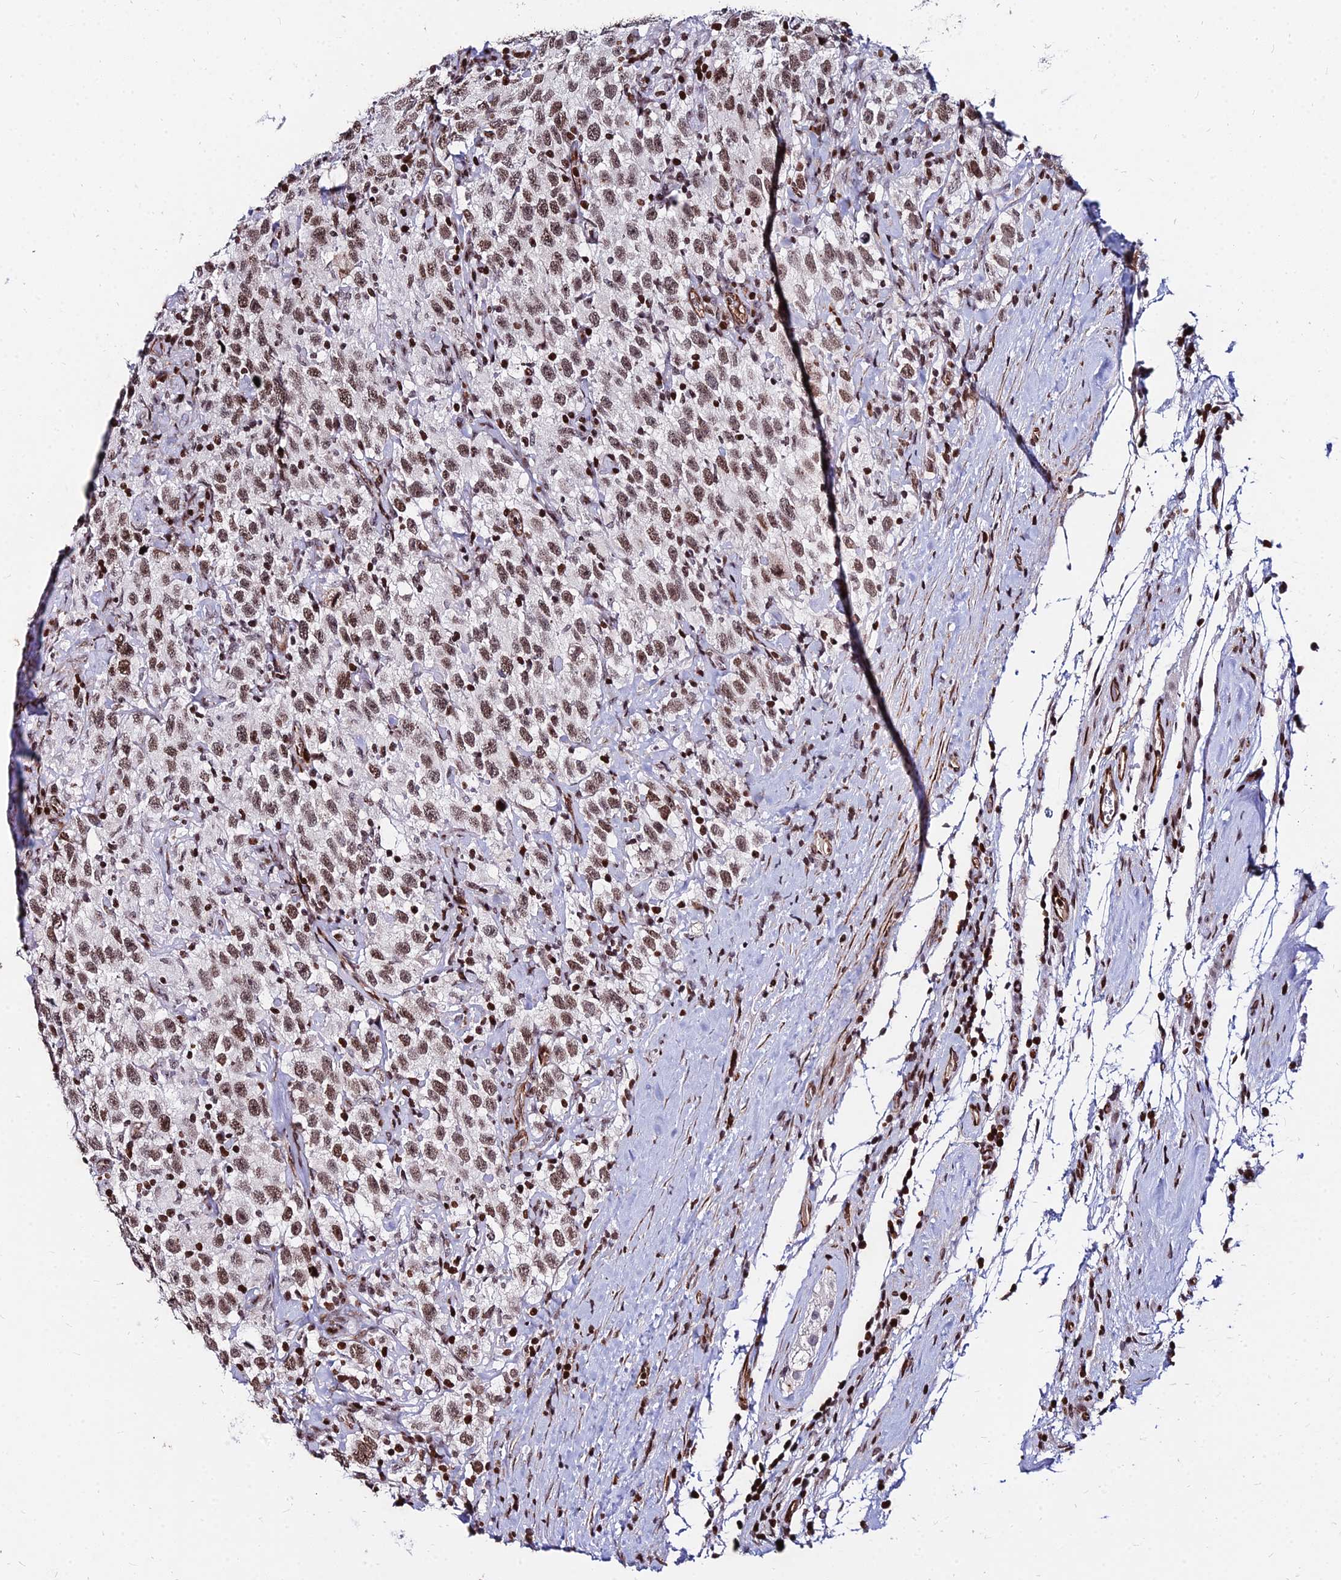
{"staining": {"intensity": "moderate", "quantity": ">75%", "location": "nuclear"}, "tissue": "testis cancer", "cell_type": "Tumor cells", "image_type": "cancer", "snomed": [{"axis": "morphology", "description": "Seminoma, NOS"}, {"axis": "topography", "description": "Testis"}], "caption": "Testis cancer stained with DAB (3,3'-diaminobenzidine) IHC demonstrates medium levels of moderate nuclear expression in about >75% of tumor cells. (DAB (3,3'-diaminobenzidine) IHC, brown staining for protein, blue staining for nuclei).", "gene": "NYAP2", "patient": {"sex": "male", "age": 41}}